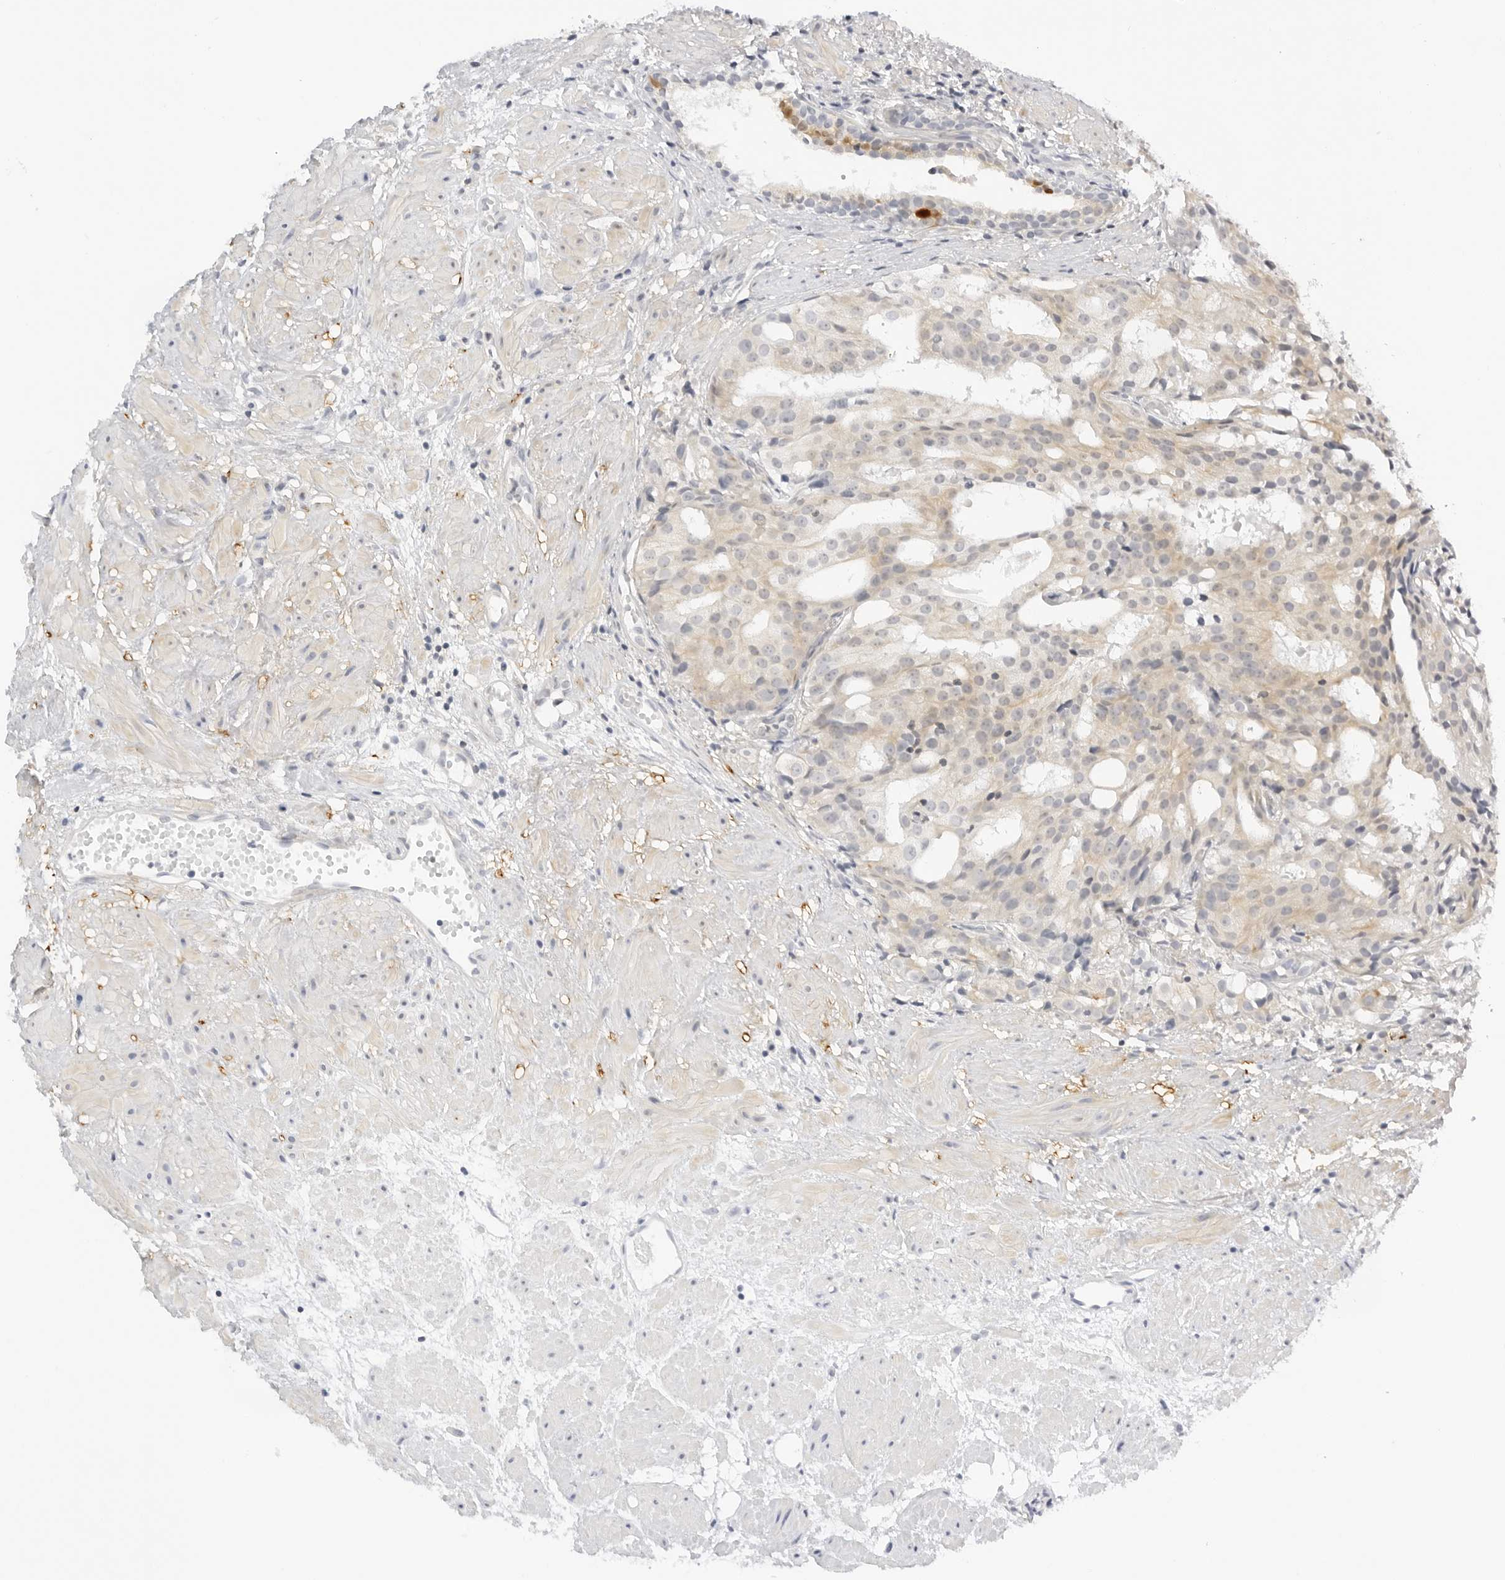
{"staining": {"intensity": "weak", "quantity": "<25%", "location": "cytoplasmic/membranous"}, "tissue": "prostate cancer", "cell_type": "Tumor cells", "image_type": "cancer", "snomed": [{"axis": "morphology", "description": "Adenocarcinoma, Low grade"}, {"axis": "topography", "description": "Prostate"}], "caption": "A histopathology image of prostate cancer (low-grade adenocarcinoma) stained for a protein reveals no brown staining in tumor cells.", "gene": "OSCP1", "patient": {"sex": "male", "age": 88}}